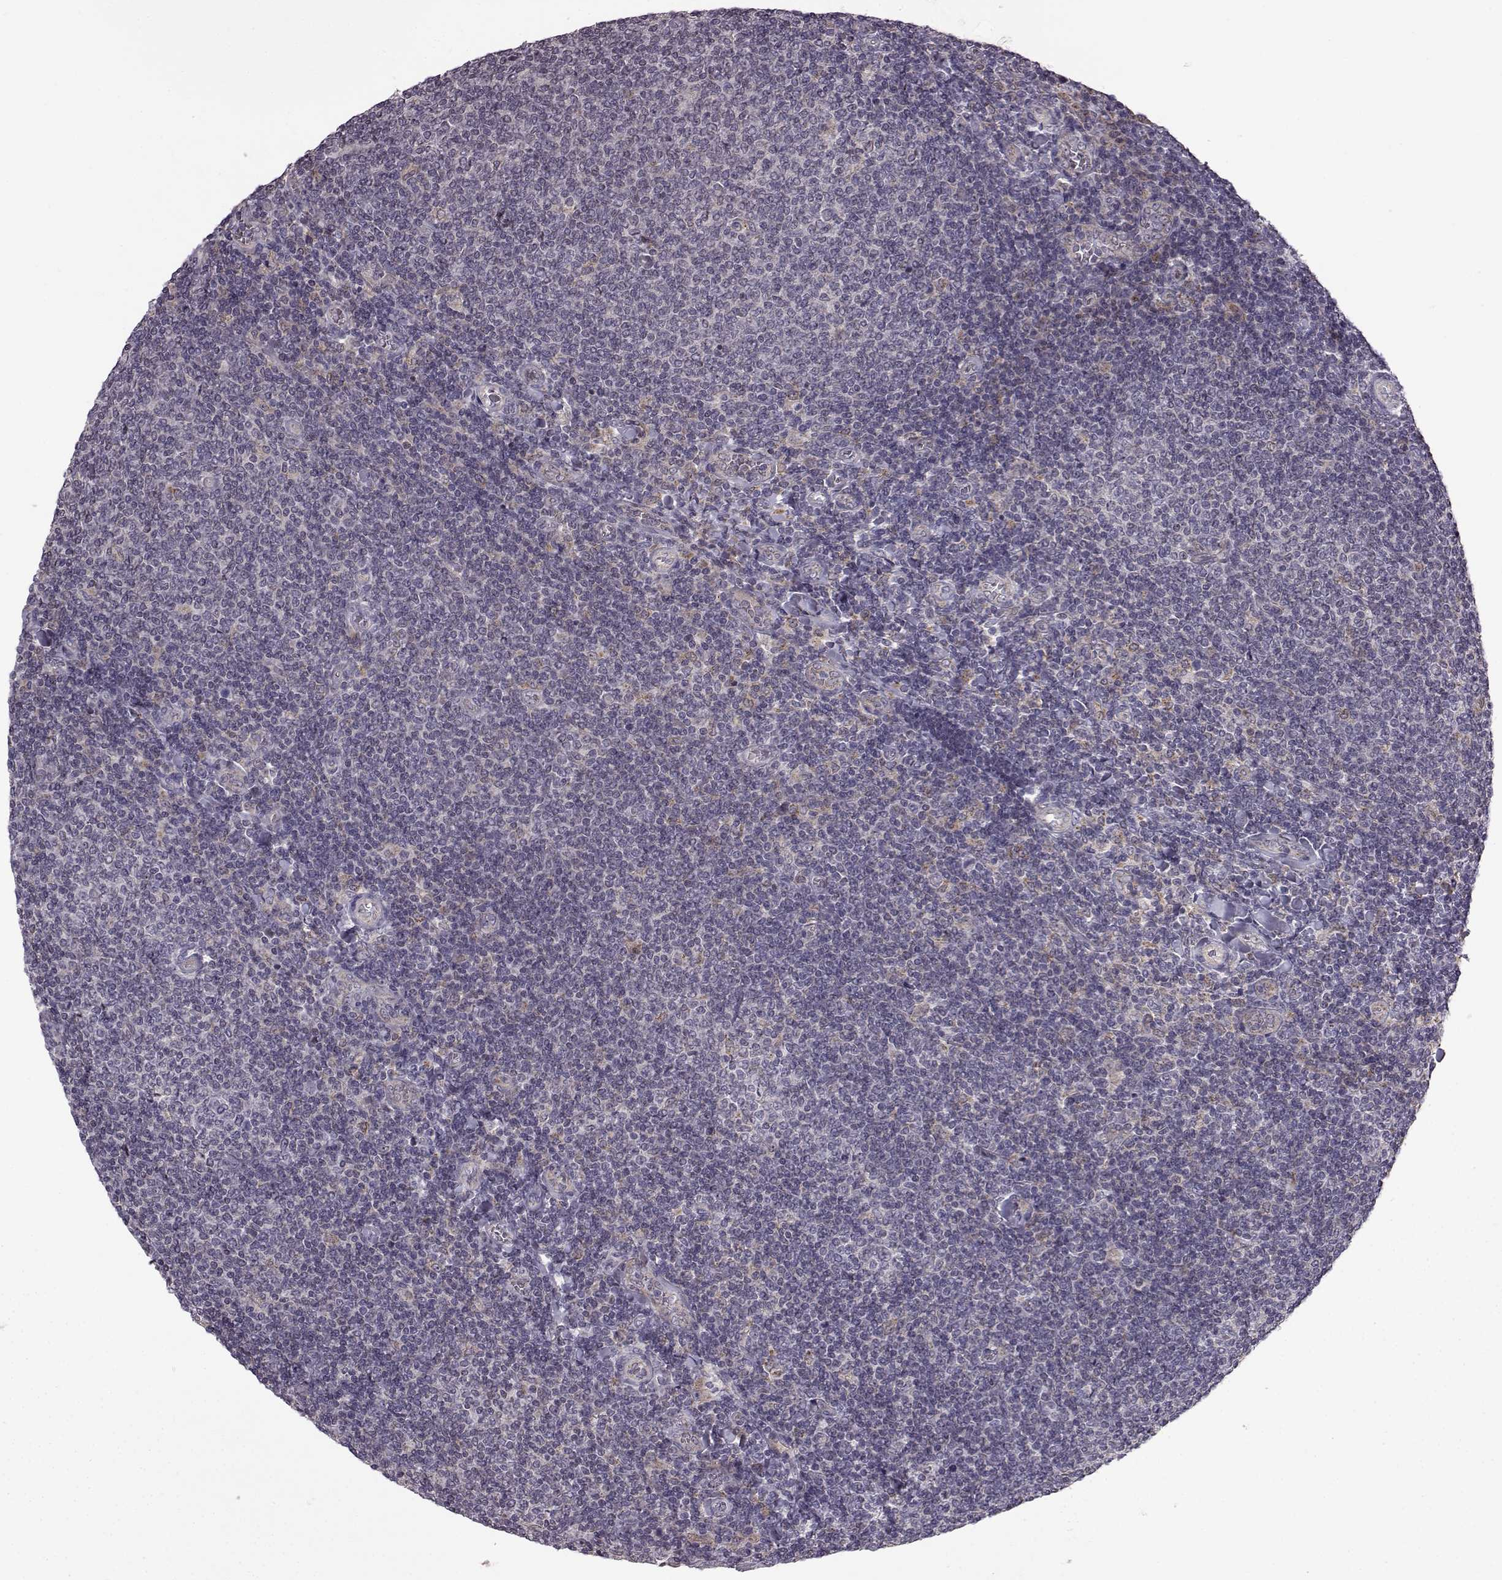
{"staining": {"intensity": "negative", "quantity": "none", "location": "none"}, "tissue": "lymphoma", "cell_type": "Tumor cells", "image_type": "cancer", "snomed": [{"axis": "morphology", "description": "Malignant lymphoma, non-Hodgkin's type, Low grade"}, {"axis": "topography", "description": "Lymph node"}], "caption": "DAB immunohistochemical staining of lymphoma shows no significant staining in tumor cells. Brightfield microscopy of IHC stained with DAB (3,3'-diaminobenzidine) (brown) and hematoxylin (blue), captured at high magnification.", "gene": "B3GNT6", "patient": {"sex": "male", "age": 52}}